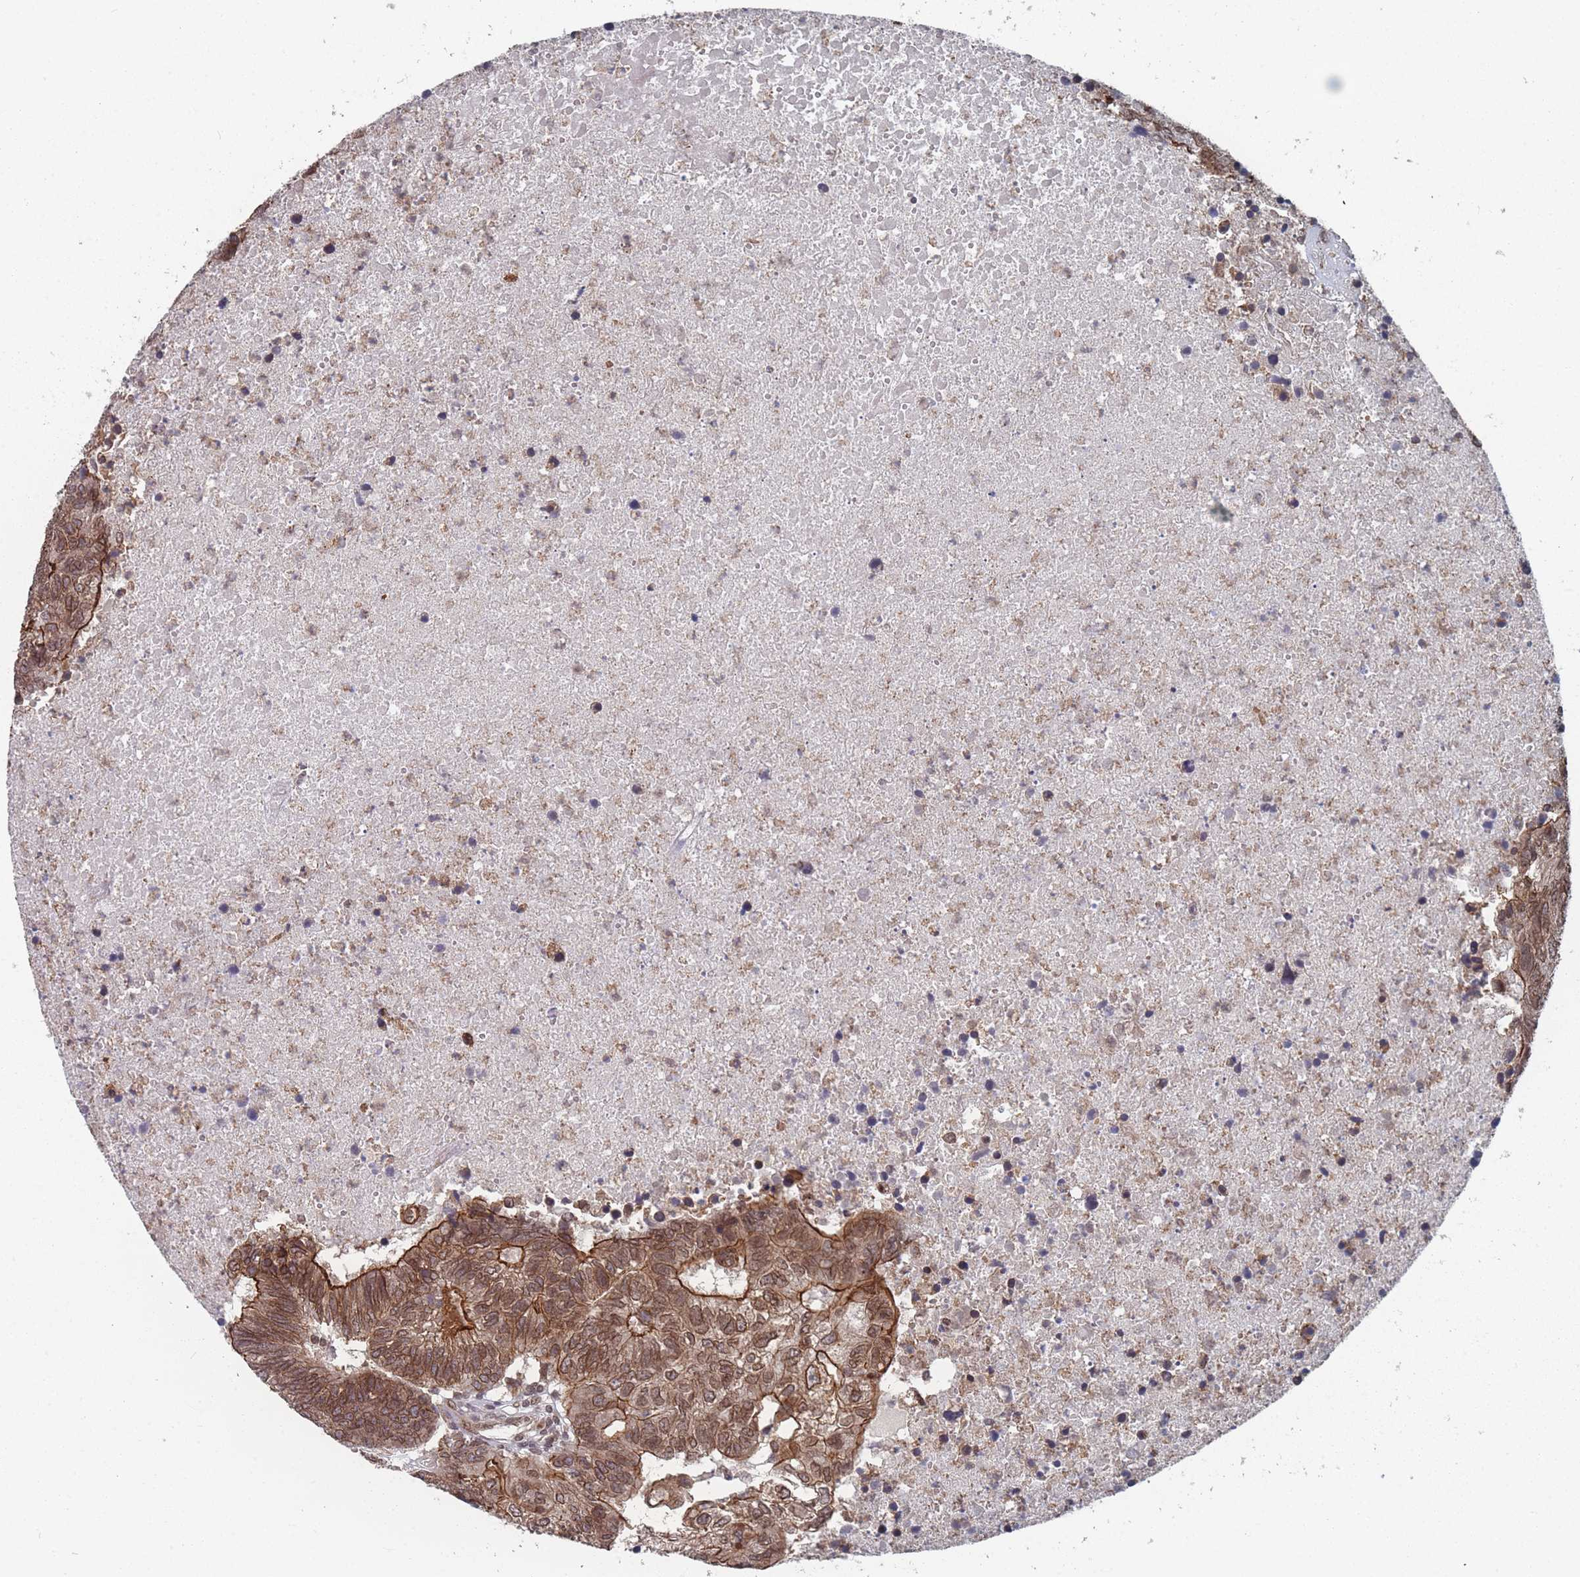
{"staining": {"intensity": "moderate", "quantity": ">75%", "location": "cytoplasmic/membranous,nuclear"}, "tissue": "colorectal cancer", "cell_type": "Tumor cells", "image_type": "cancer", "snomed": [{"axis": "morphology", "description": "Adenocarcinoma, NOS"}, {"axis": "topography", "description": "Colon"}], "caption": "Immunohistochemical staining of human colorectal cancer displays medium levels of moderate cytoplasmic/membranous and nuclear expression in approximately >75% of tumor cells. The protein of interest is shown in brown color, while the nuclei are stained blue.", "gene": "TBC1D25", "patient": {"sex": "female", "age": 48}}